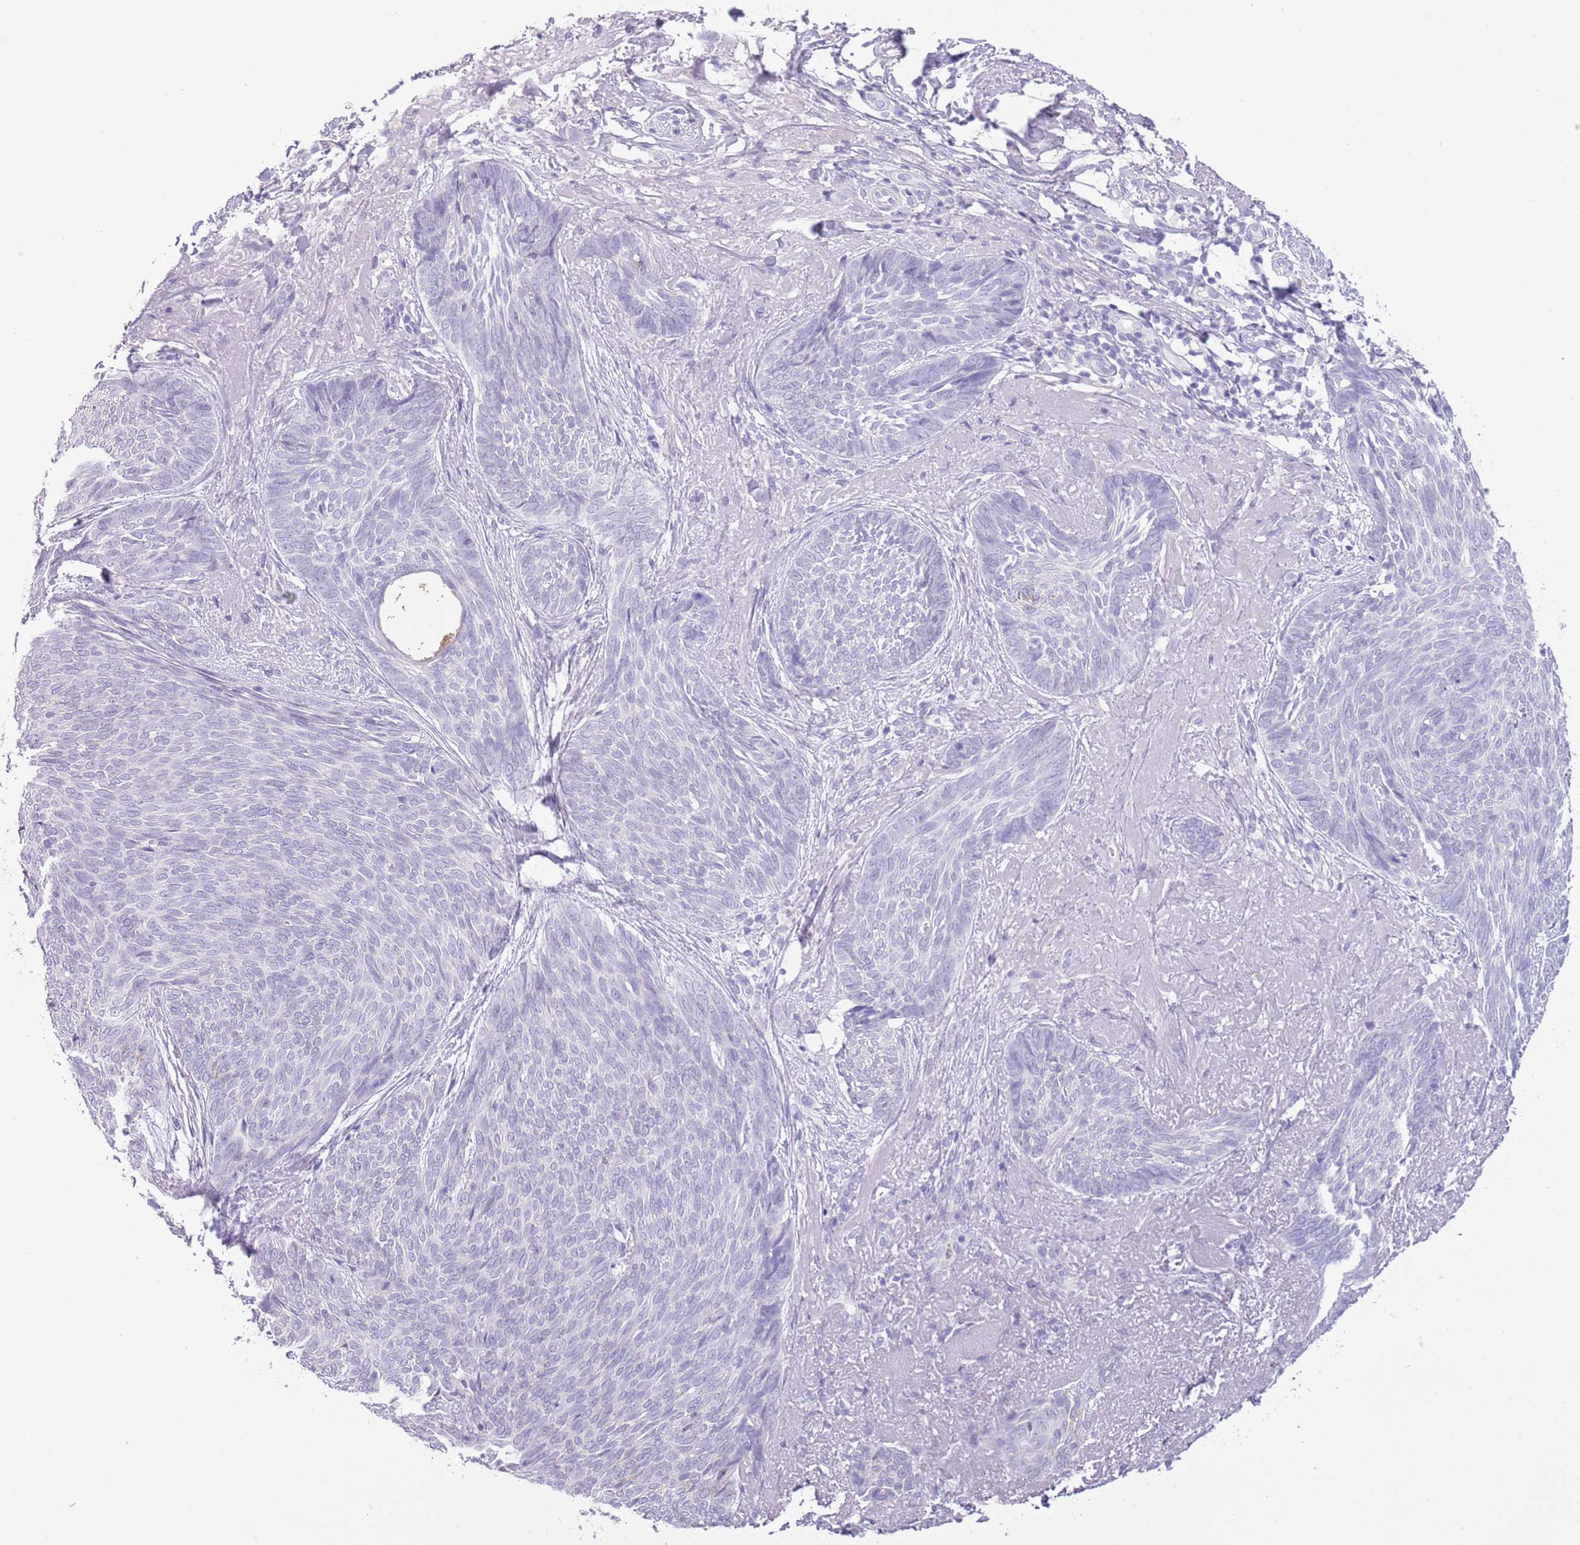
{"staining": {"intensity": "negative", "quantity": "none", "location": "none"}, "tissue": "skin cancer", "cell_type": "Tumor cells", "image_type": "cancer", "snomed": [{"axis": "morphology", "description": "Basal cell carcinoma"}, {"axis": "topography", "description": "Skin"}], "caption": "There is no significant expression in tumor cells of skin basal cell carcinoma.", "gene": "OR2Z1", "patient": {"sex": "female", "age": 86}}